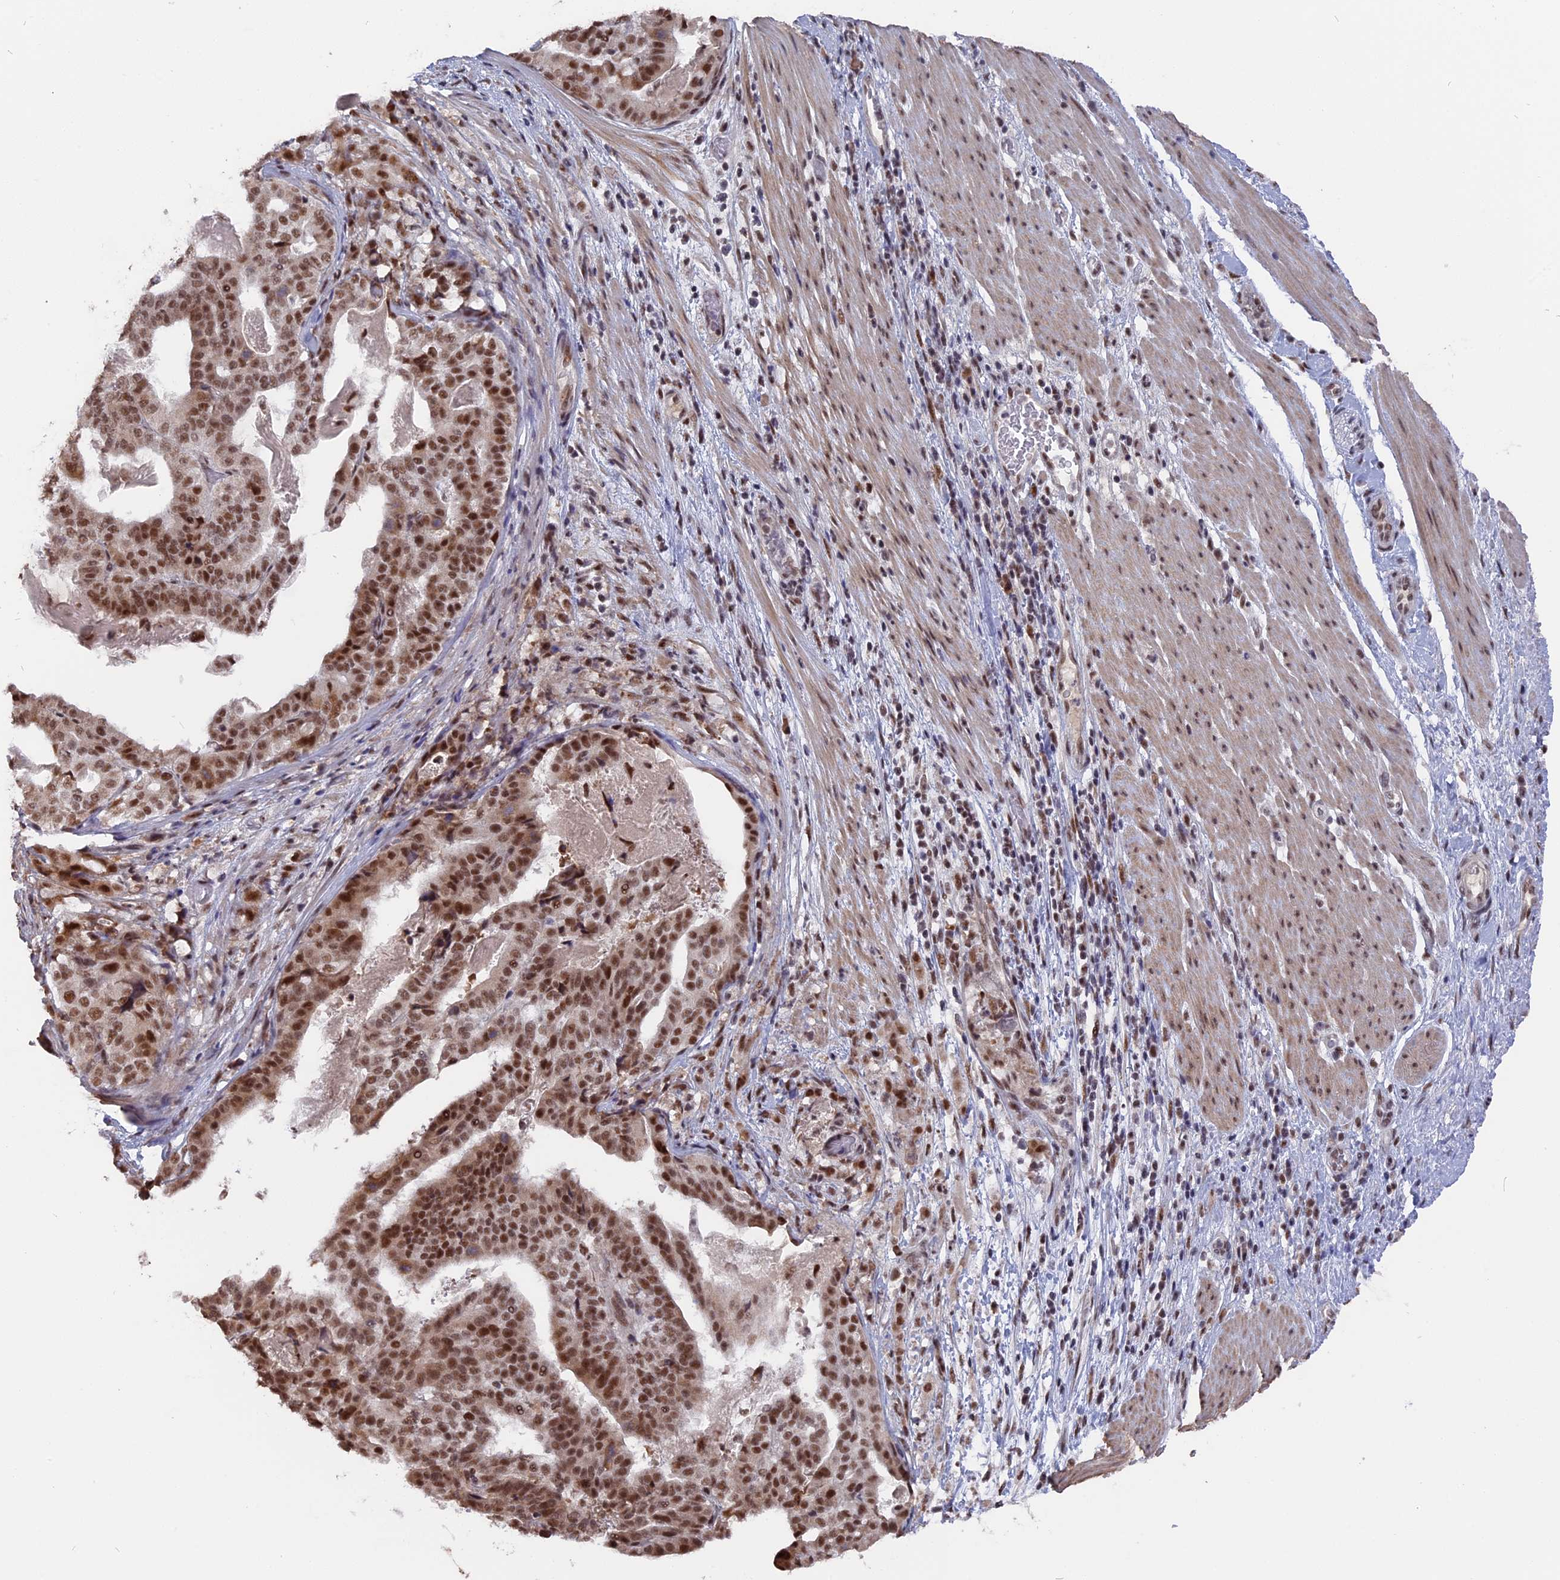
{"staining": {"intensity": "strong", "quantity": ">75%", "location": "nuclear"}, "tissue": "stomach cancer", "cell_type": "Tumor cells", "image_type": "cancer", "snomed": [{"axis": "morphology", "description": "Adenocarcinoma, NOS"}, {"axis": "topography", "description": "Stomach"}], "caption": "Stomach adenocarcinoma stained with IHC shows strong nuclear expression in approximately >75% of tumor cells. The protein of interest is shown in brown color, while the nuclei are stained blue.", "gene": "SF3A2", "patient": {"sex": "male", "age": 48}}